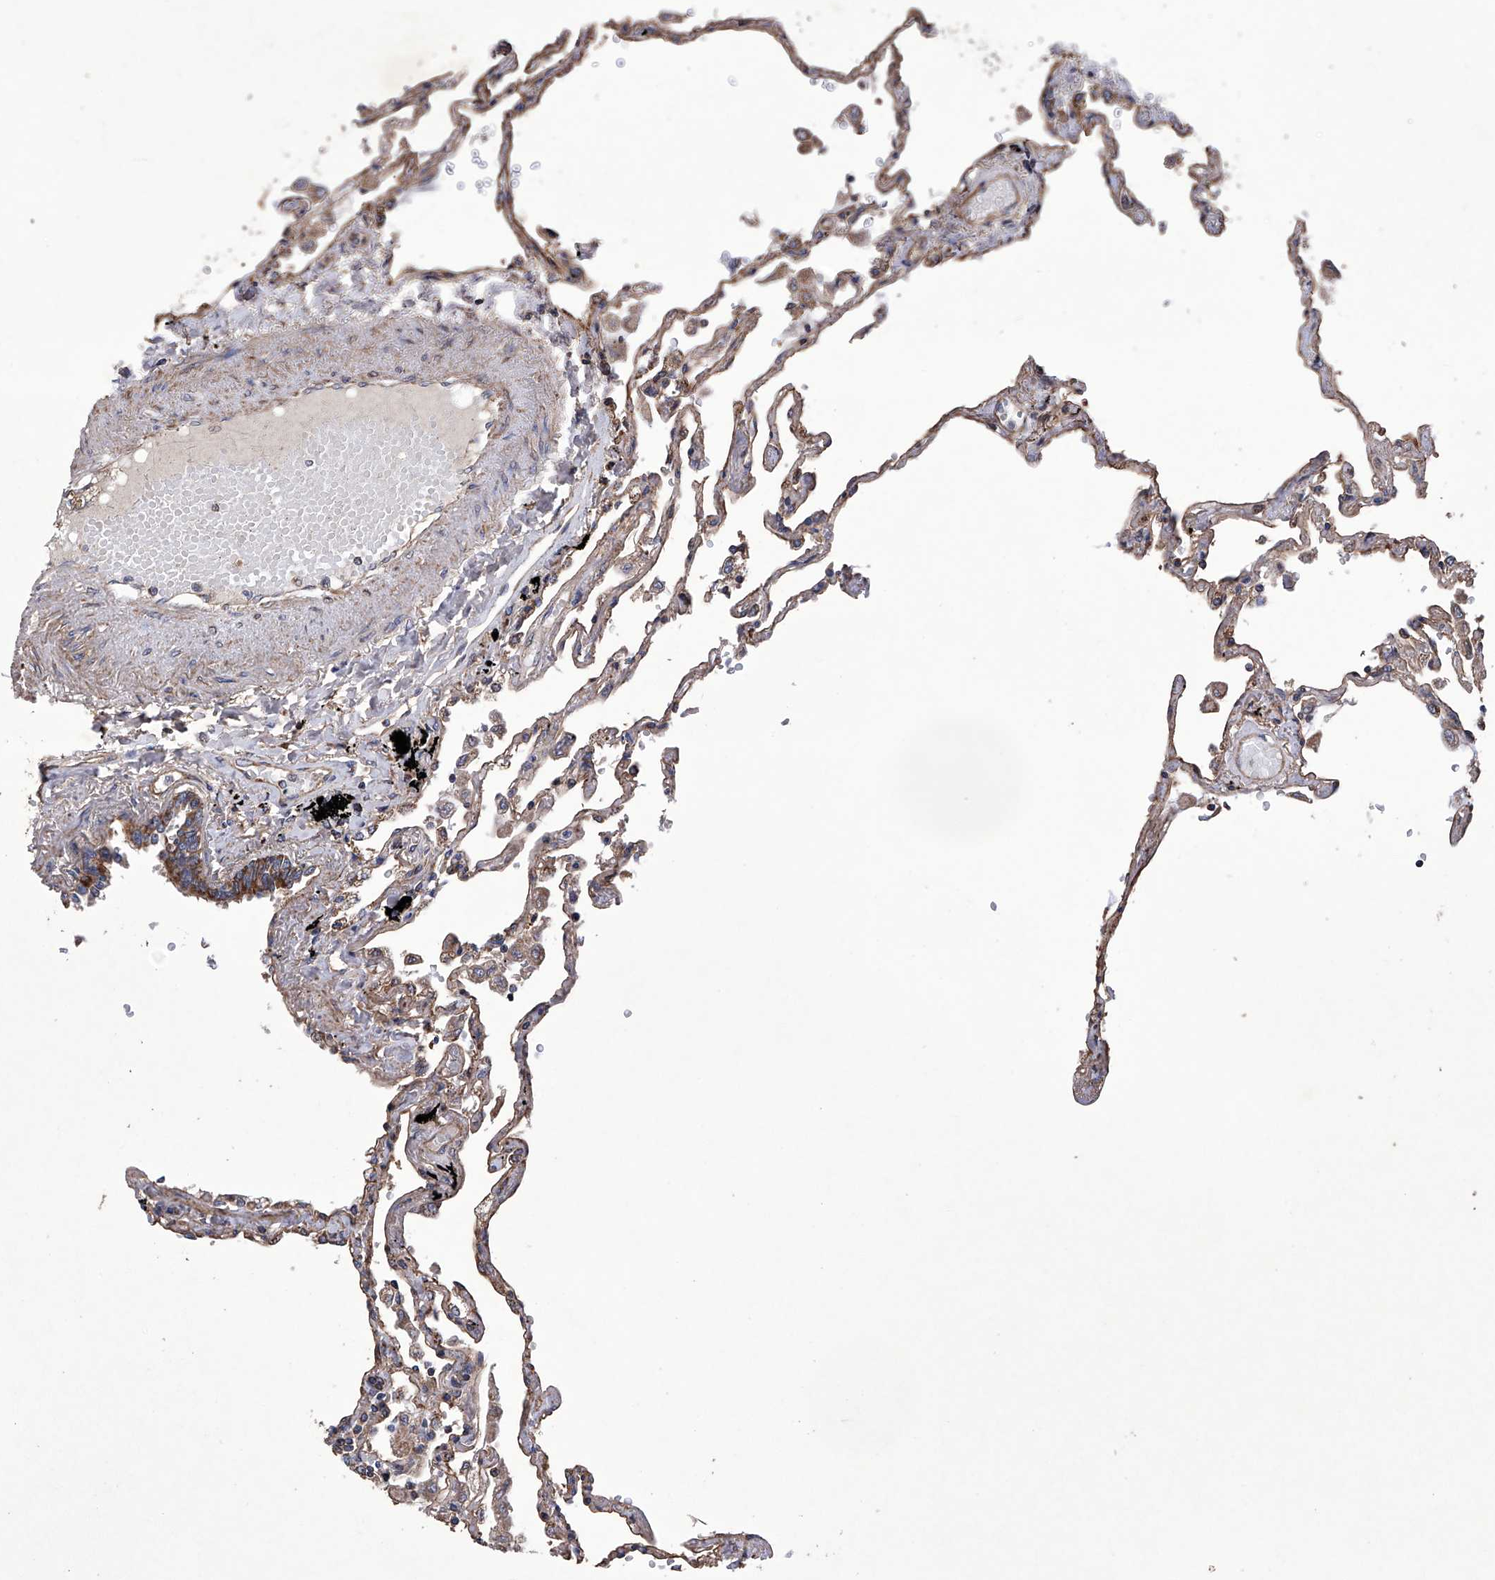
{"staining": {"intensity": "moderate", "quantity": ">75%", "location": "cytoplasmic/membranous"}, "tissue": "lung", "cell_type": "Alveolar cells", "image_type": "normal", "snomed": [{"axis": "morphology", "description": "Normal tissue, NOS"}, {"axis": "topography", "description": "Lung"}], "caption": "Immunohistochemical staining of benign human lung displays >75% levels of moderate cytoplasmic/membranous protein staining in about >75% of alveolar cells.", "gene": "EFCAB2", "patient": {"sex": "female", "age": 67}}